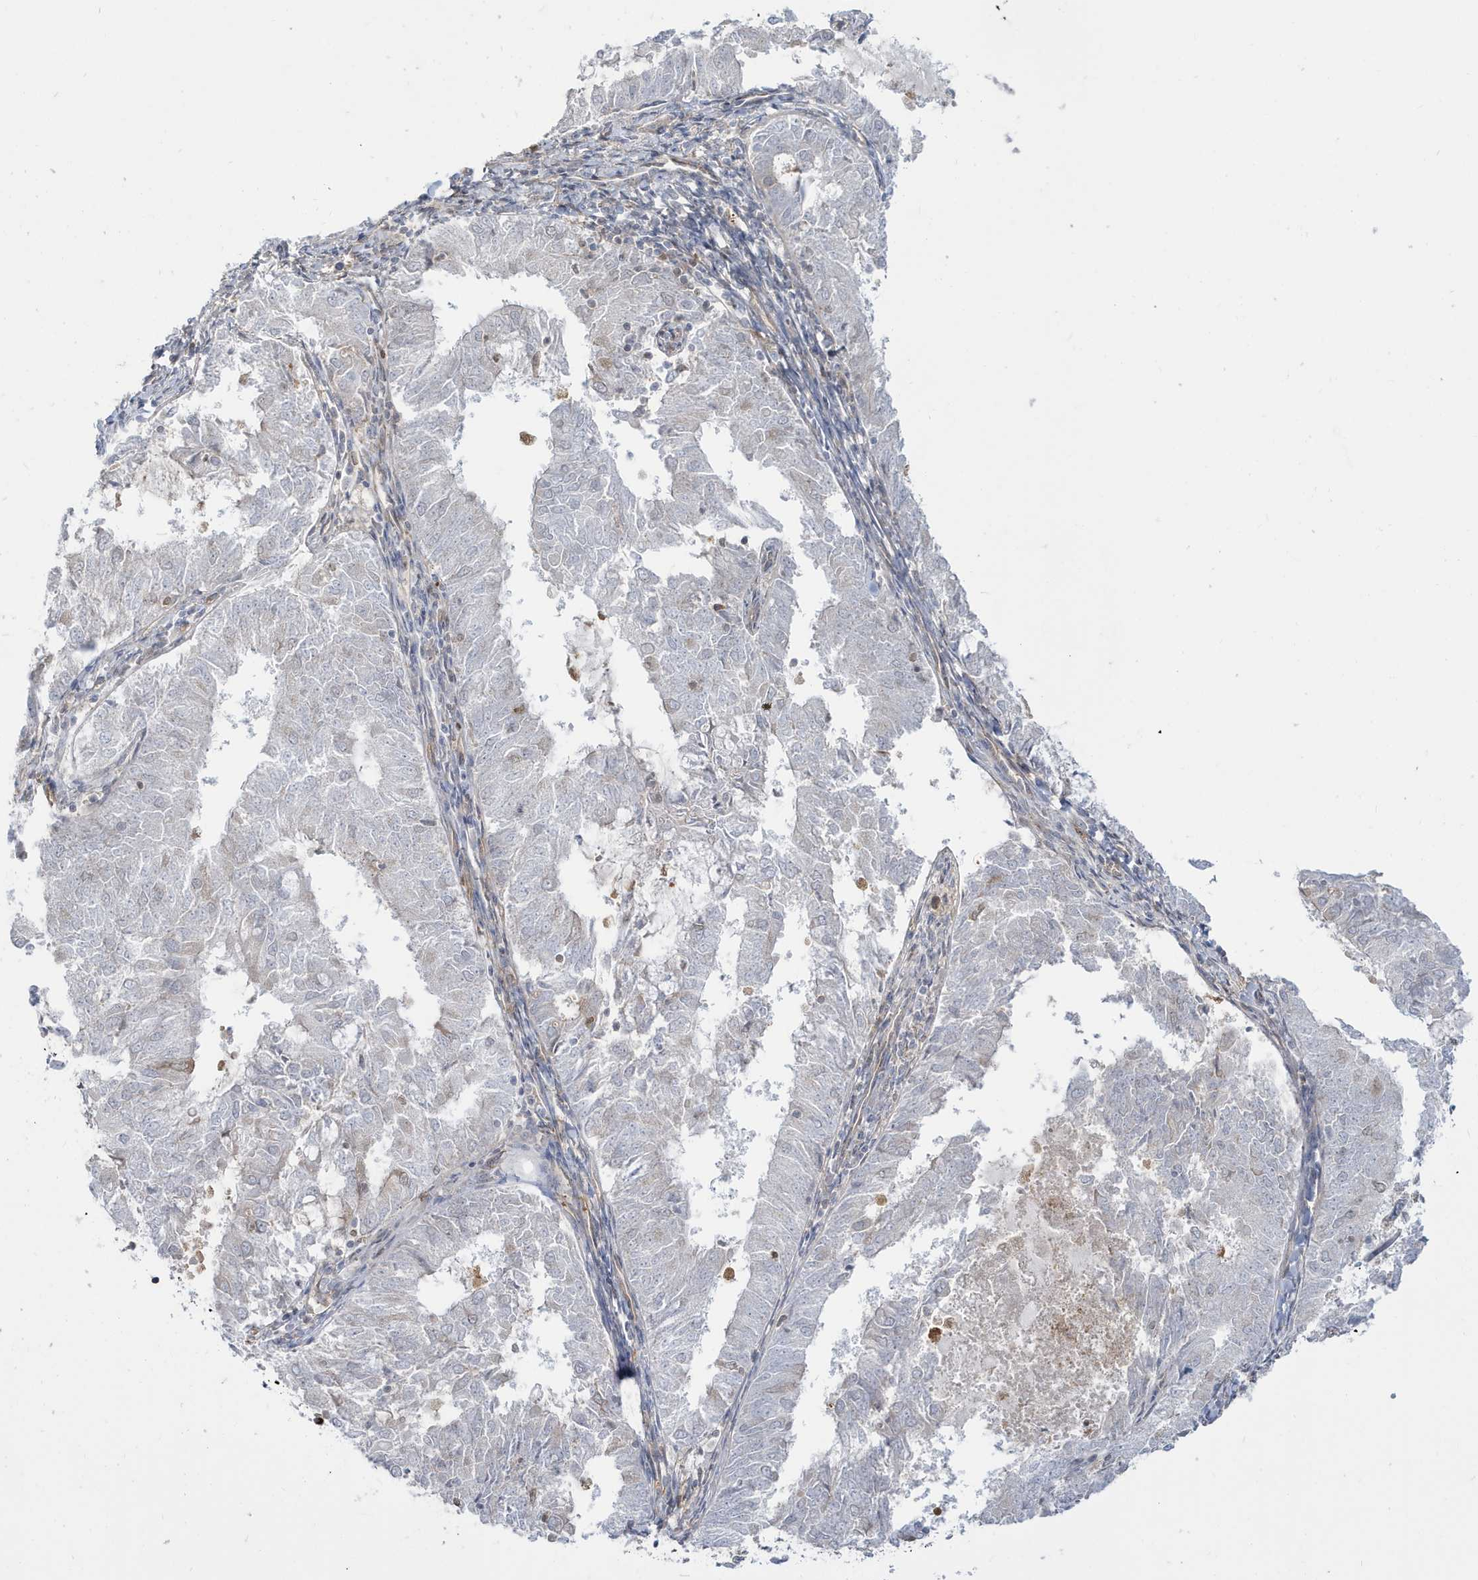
{"staining": {"intensity": "weak", "quantity": "<25%", "location": "cytoplasmic/membranous"}, "tissue": "endometrial cancer", "cell_type": "Tumor cells", "image_type": "cancer", "snomed": [{"axis": "morphology", "description": "Adenocarcinoma, NOS"}, {"axis": "topography", "description": "Endometrium"}], "caption": "This is an immunohistochemistry (IHC) photomicrograph of endometrial cancer. There is no positivity in tumor cells.", "gene": "STAM", "patient": {"sex": "female", "age": 57}}